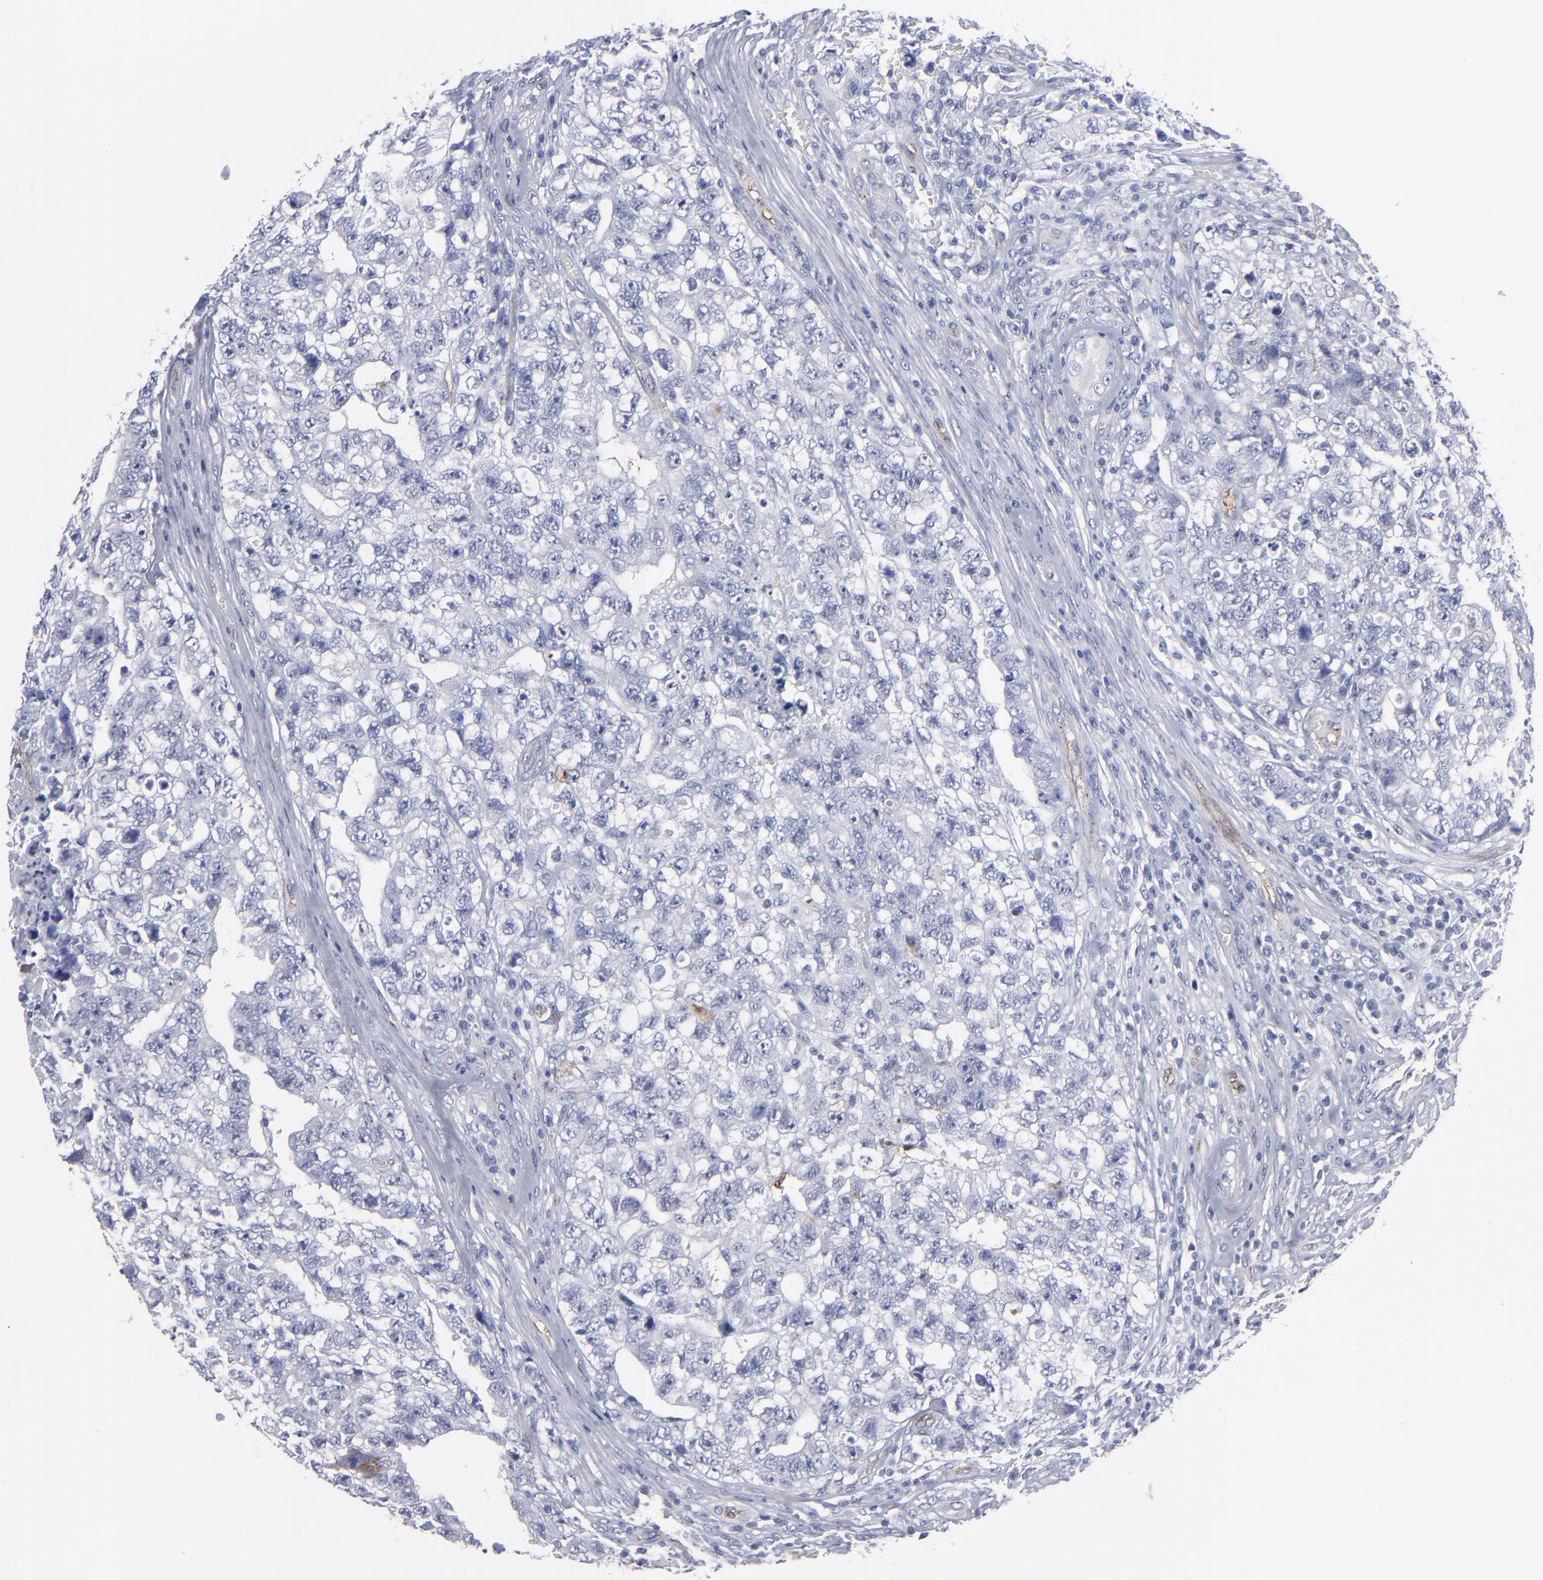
{"staining": {"intensity": "negative", "quantity": "none", "location": "none"}, "tissue": "testis cancer", "cell_type": "Tumor cells", "image_type": "cancer", "snomed": [{"axis": "morphology", "description": "Carcinoma, Embryonal, NOS"}, {"axis": "topography", "description": "Testis"}], "caption": "The immunohistochemistry (IHC) histopathology image has no significant expression in tumor cells of testis cancer (embryonal carcinoma) tissue. (DAB (3,3'-diaminobenzidine) IHC visualized using brightfield microscopy, high magnification).", "gene": "TM4SF1", "patient": {"sex": "male", "age": 31}}